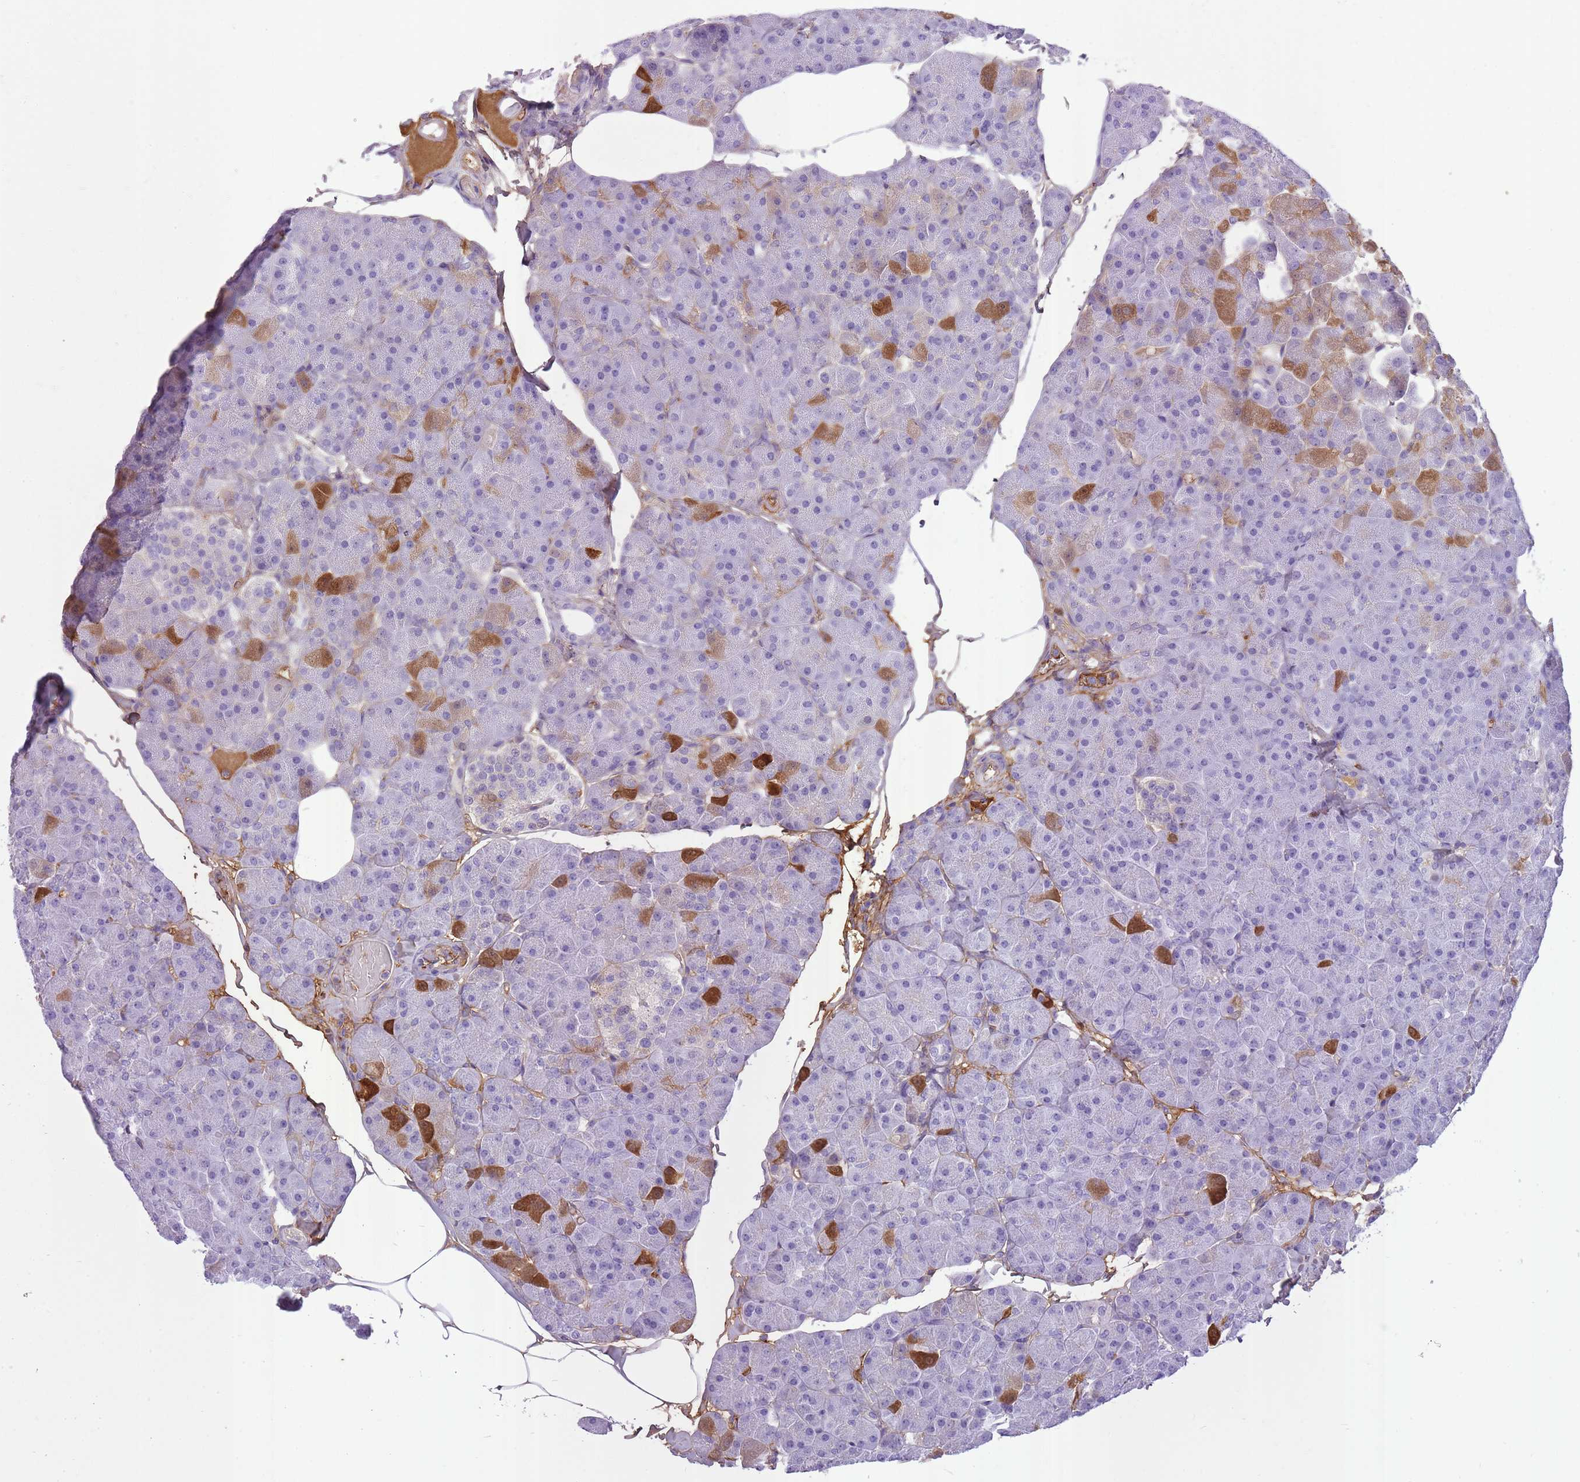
{"staining": {"intensity": "strong", "quantity": "<25%", "location": "cytoplasmic/membranous"}, "tissue": "pancreas", "cell_type": "Exocrine glandular cells", "image_type": "normal", "snomed": [{"axis": "morphology", "description": "Normal tissue, NOS"}, {"axis": "topography", "description": "Pancreas"}], "caption": "Protein analysis of benign pancreas demonstrates strong cytoplasmic/membranous positivity in approximately <25% of exocrine glandular cells. (DAB (3,3'-diaminobenzidine) IHC with brightfield microscopy, high magnification).", "gene": "IGKV1", "patient": {"sex": "male", "age": 35}}